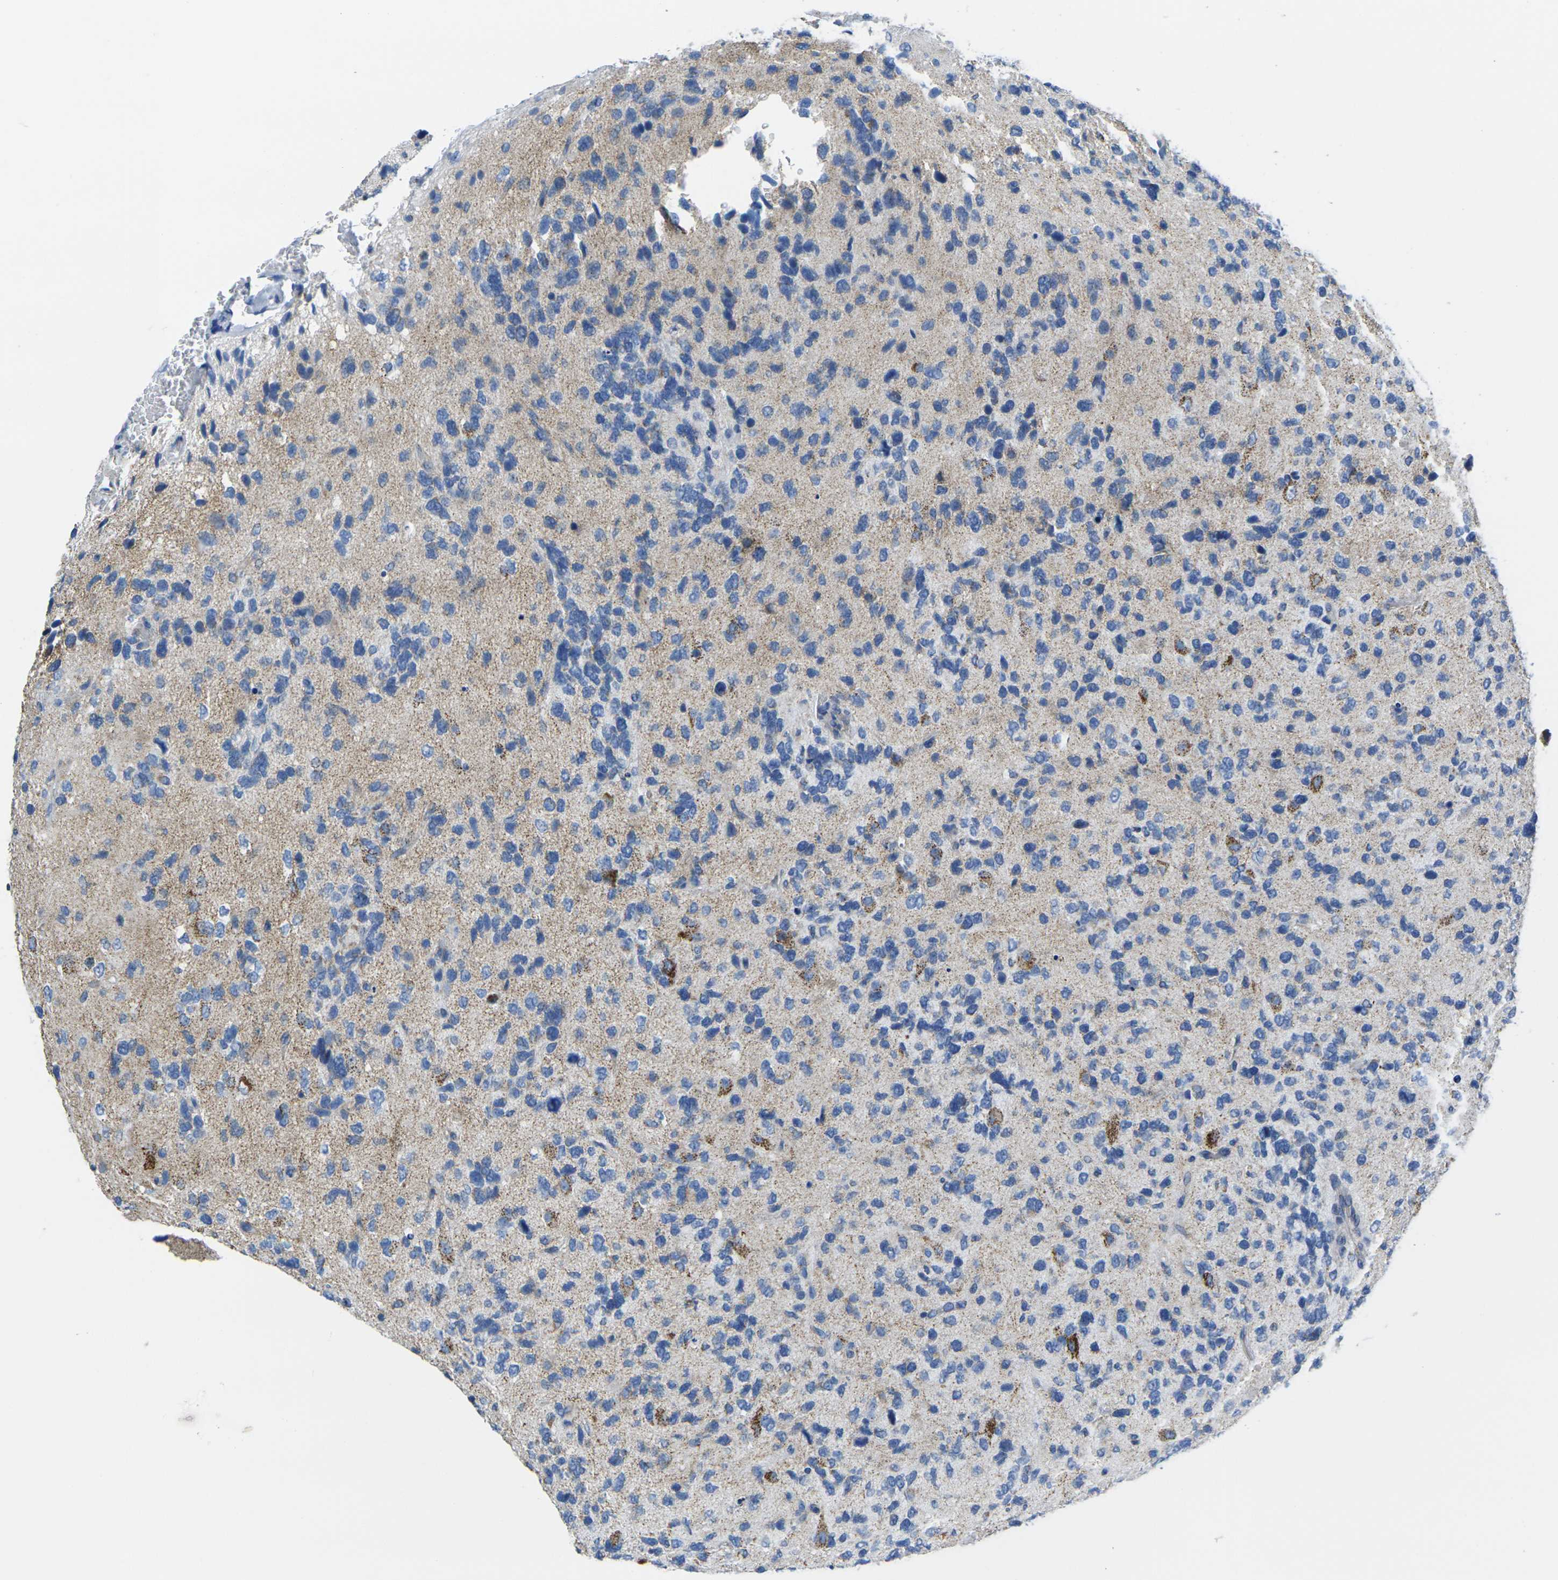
{"staining": {"intensity": "moderate", "quantity": "<25%", "location": "cytoplasmic/membranous"}, "tissue": "glioma", "cell_type": "Tumor cells", "image_type": "cancer", "snomed": [{"axis": "morphology", "description": "Glioma, malignant, High grade"}, {"axis": "topography", "description": "Brain"}], "caption": "An immunohistochemistry (IHC) micrograph of neoplastic tissue is shown. Protein staining in brown labels moderate cytoplasmic/membranous positivity in glioma within tumor cells.", "gene": "TMEM204", "patient": {"sex": "female", "age": 58}}